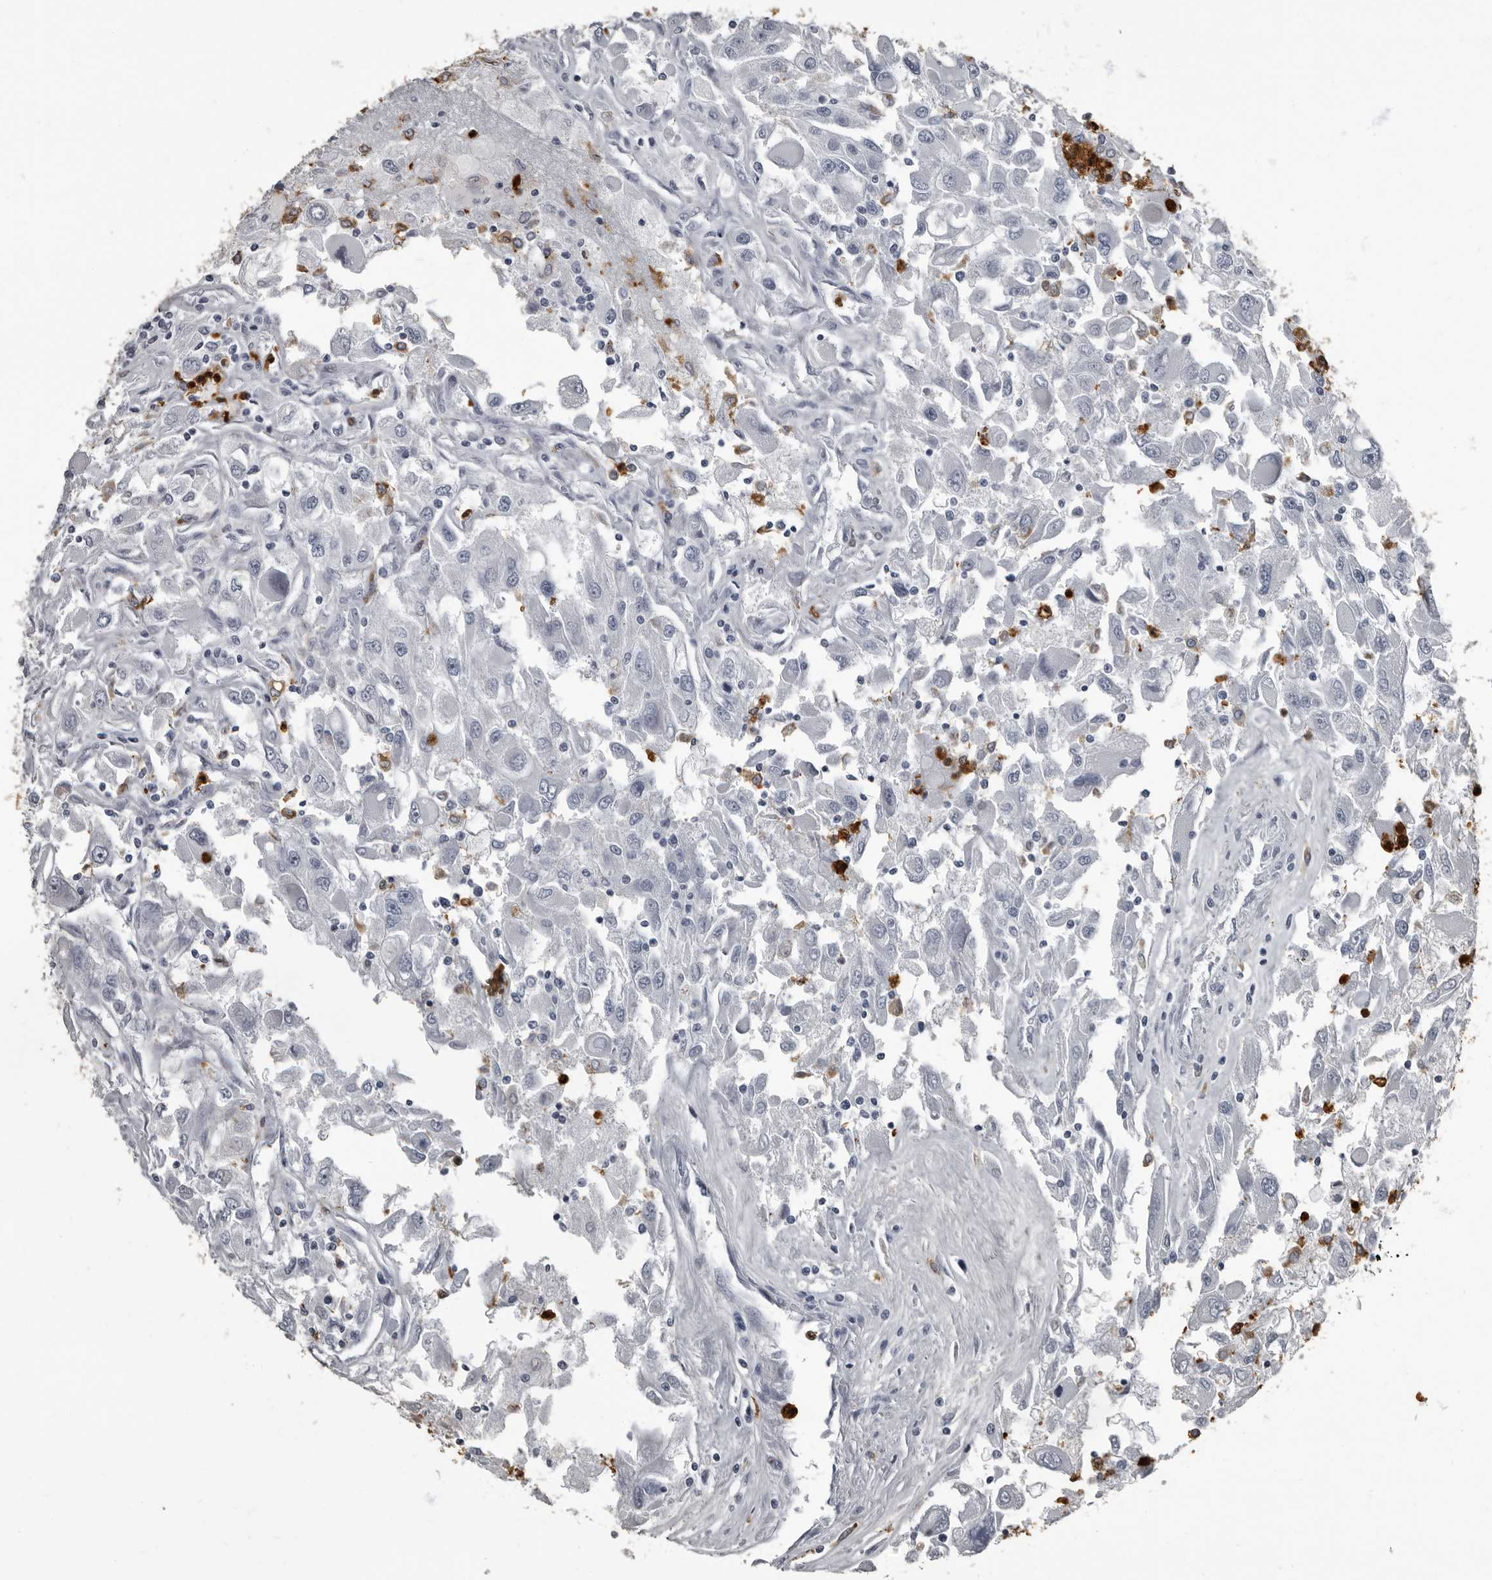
{"staining": {"intensity": "negative", "quantity": "none", "location": "none"}, "tissue": "renal cancer", "cell_type": "Tumor cells", "image_type": "cancer", "snomed": [{"axis": "morphology", "description": "Adenocarcinoma, NOS"}, {"axis": "topography", "description": "Kidney"}], "caption": "Tumor cells show no significant positivity in renal cancer.", "gene": "TPD52L1", "patient": {"sex": "female", "age": 52}}